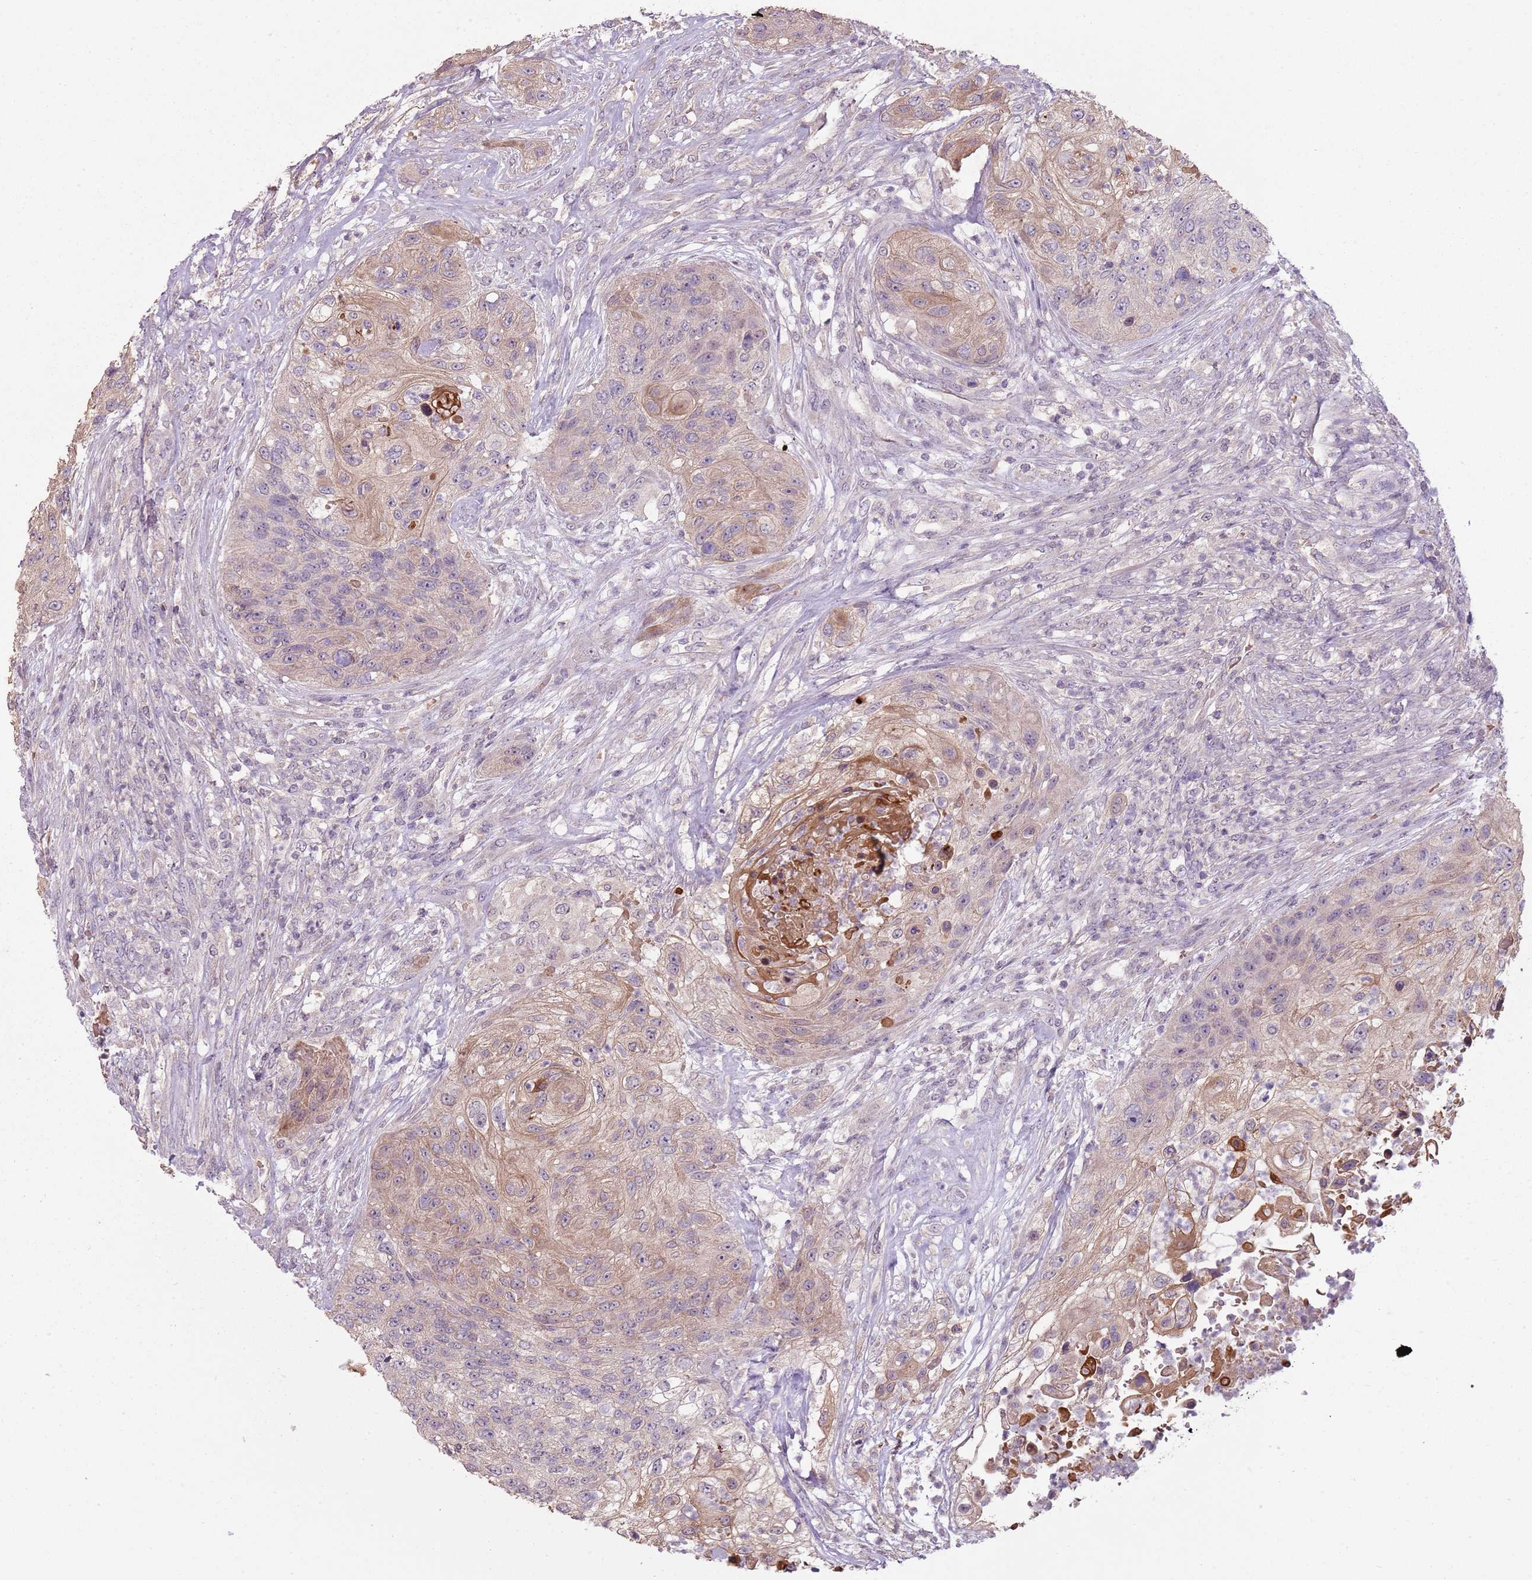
{"staining": {"intensity": "weak", "quantity": "25%-75%", "location": "cytoplasmic/membranous"}, "tissue": "urothelial cancer", "cell_type": "Tumor cells", "image_type": "cancer", "snomed": [{"axis": "morphology", "description": "Urothelial carcinoma, High grade"}, {"axis": "topography", "description": "Urinary bladder"}], "caption": "This is a micrograph of immunohistochemistry staining of high-grade urothelial carcinoma, which shows weak positivity in the cytoplasmic/membranous of tumor cells.", "gene": "TEKT4", "patient": {"sex": "female", "age": 60}}